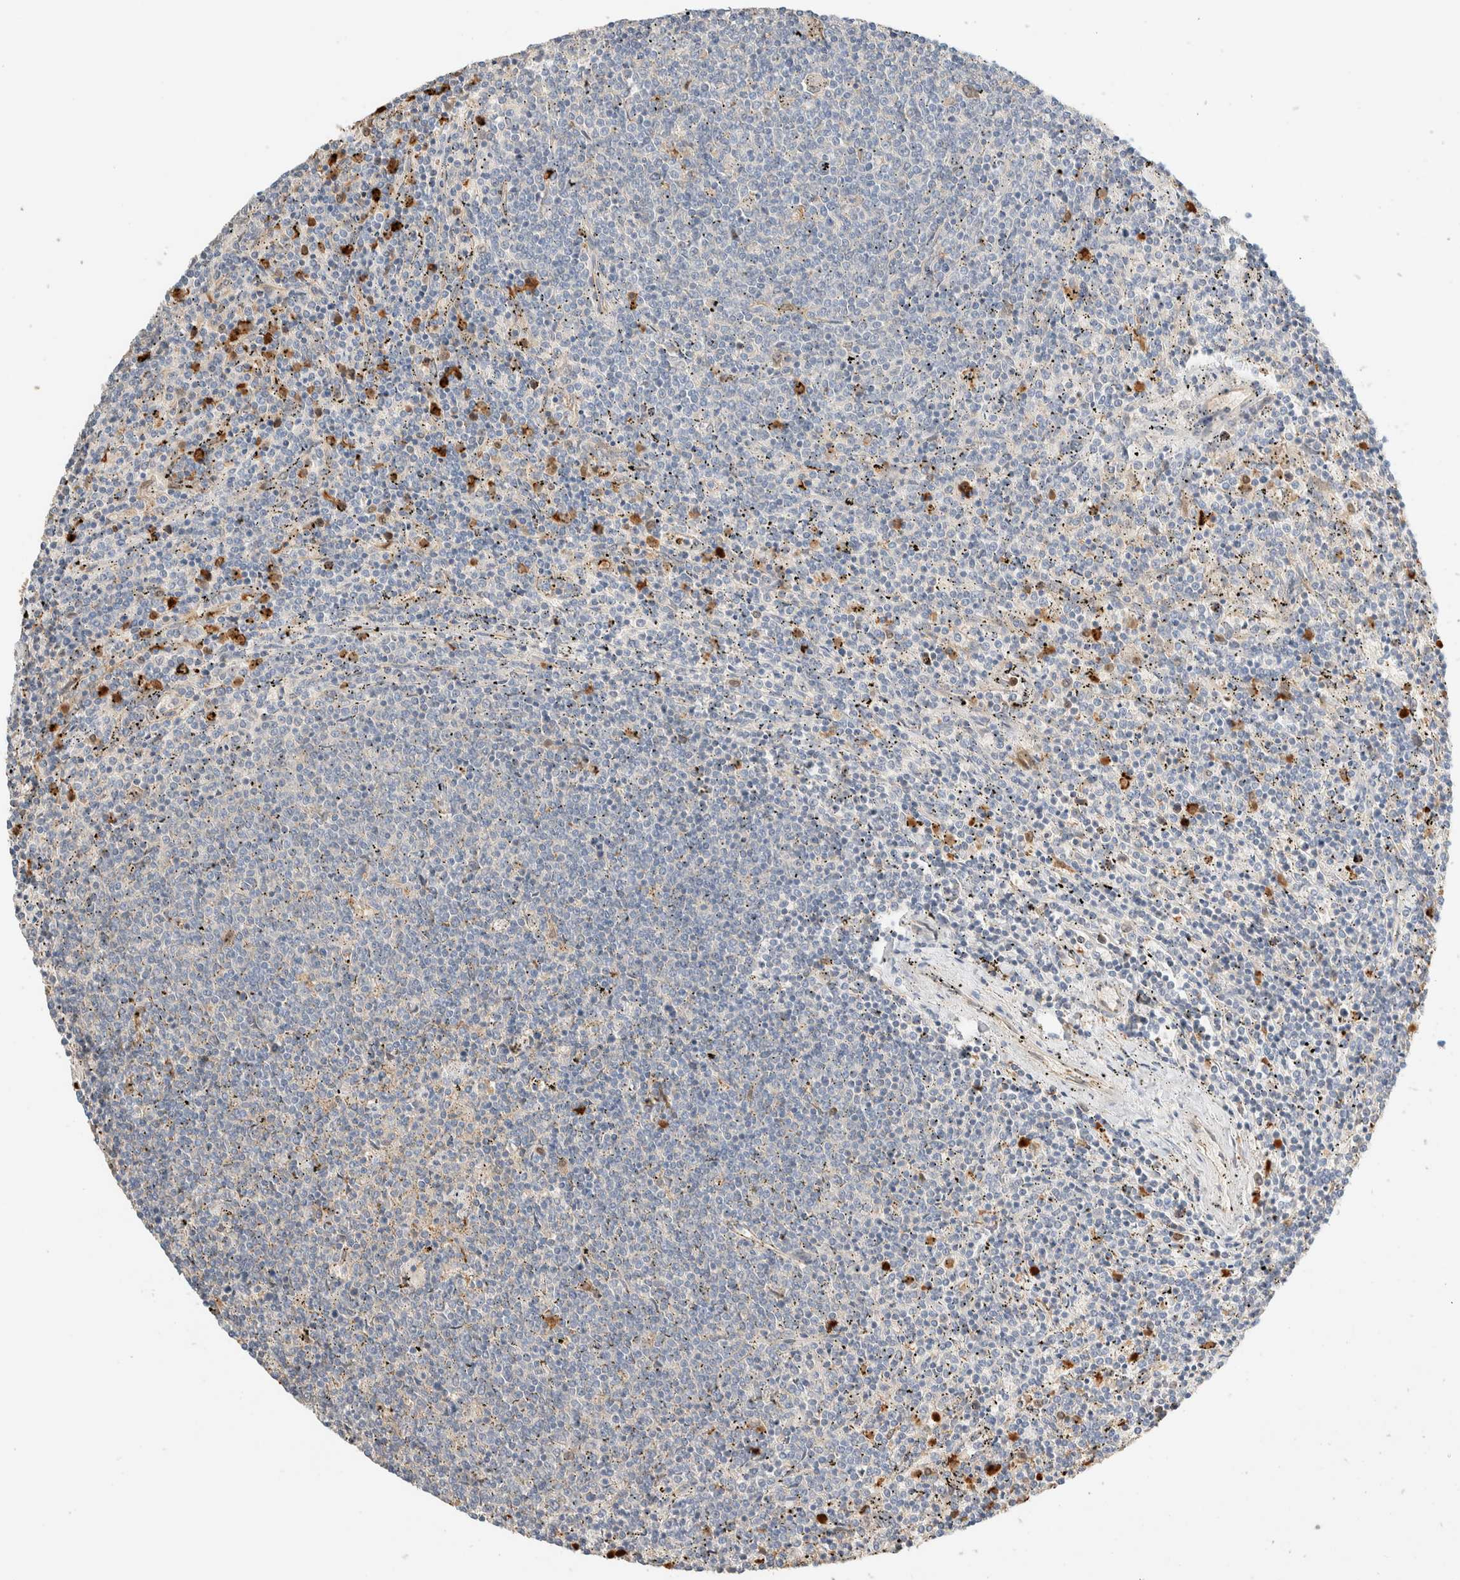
{"staining": {"intensity": "negative", "quantity": "none", "location": "none"}, "tissue": "lymphoma", "cell_type": "Tumor cells", "image_type": "cancer", "snomed": [{"axis": "morphology", "description": "Malignant lymphoma, non-Hodgkin's type, Low grade"}, {"axis": "topography", "description": "Spleen"}], "caption": "This micrograph is of lymphoma stained with IHC to label a protein in brown with the nuclei are counter-stained blue. There is no expression in tumor cells.", "gene": "SETD4", "patient": {"sex": "female", "age": 50}}